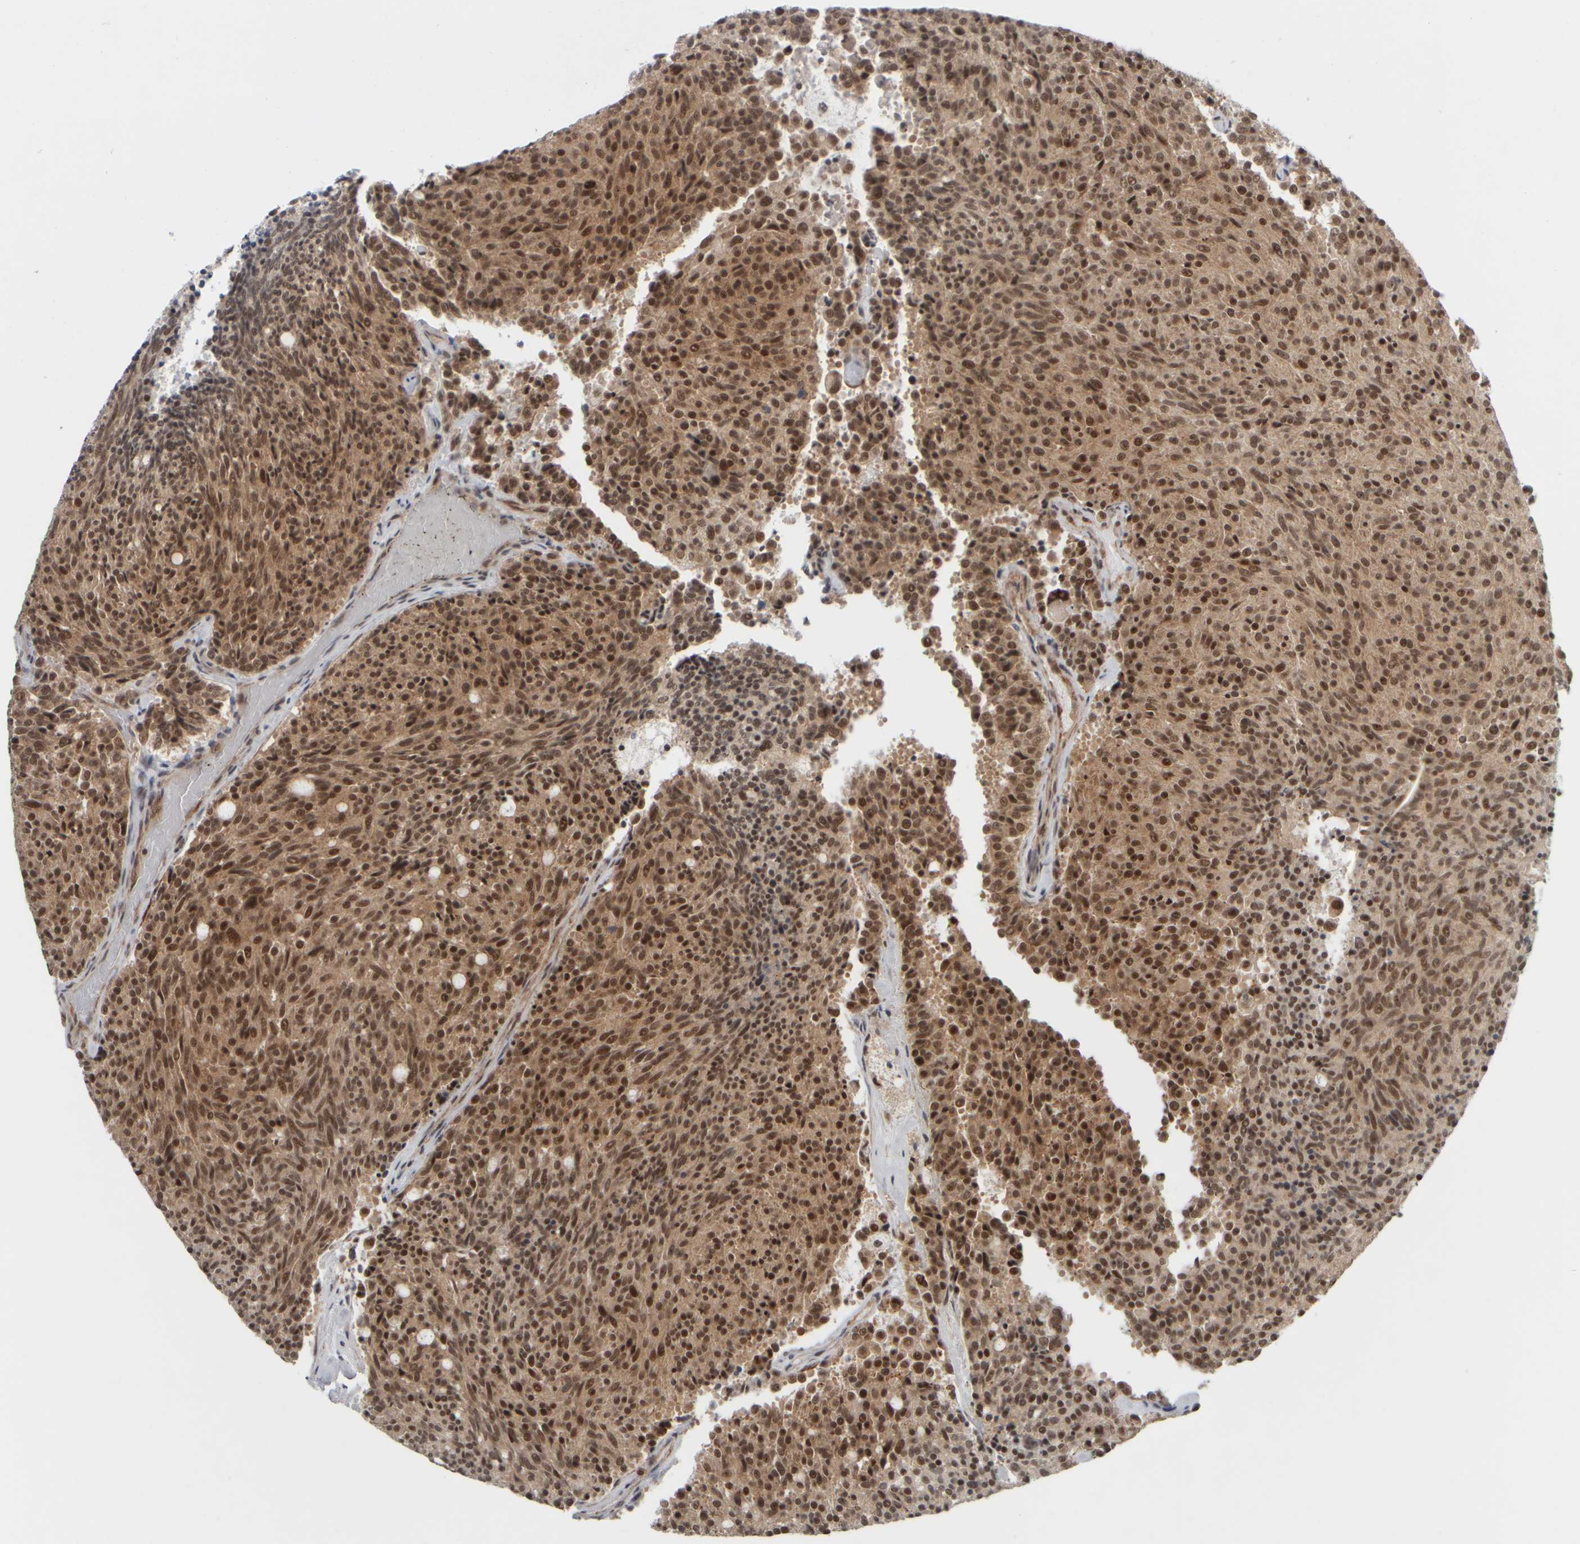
{"staining": {"intensity": "moderate", "quantity": ">75%", "location": "cytoplasmic/membranous,nuclear"}, "tissue": "carcinoid", "cell_type": "Tumor cells", "image_type": "cancer", "snomed": [{"axis": "morphology", "description": "Carcinoid, malignant, NOS"}, {"axis": "topography", "description": "Pancreas"}], "caption": "A medium amount of moderate cytoplasmic/membranous and nuclear expression is present in approximately >75% of tumor cells in carcinoid tissue.", "gene": "SYNRG", "patient": {"sex": "female", "age": 54}}